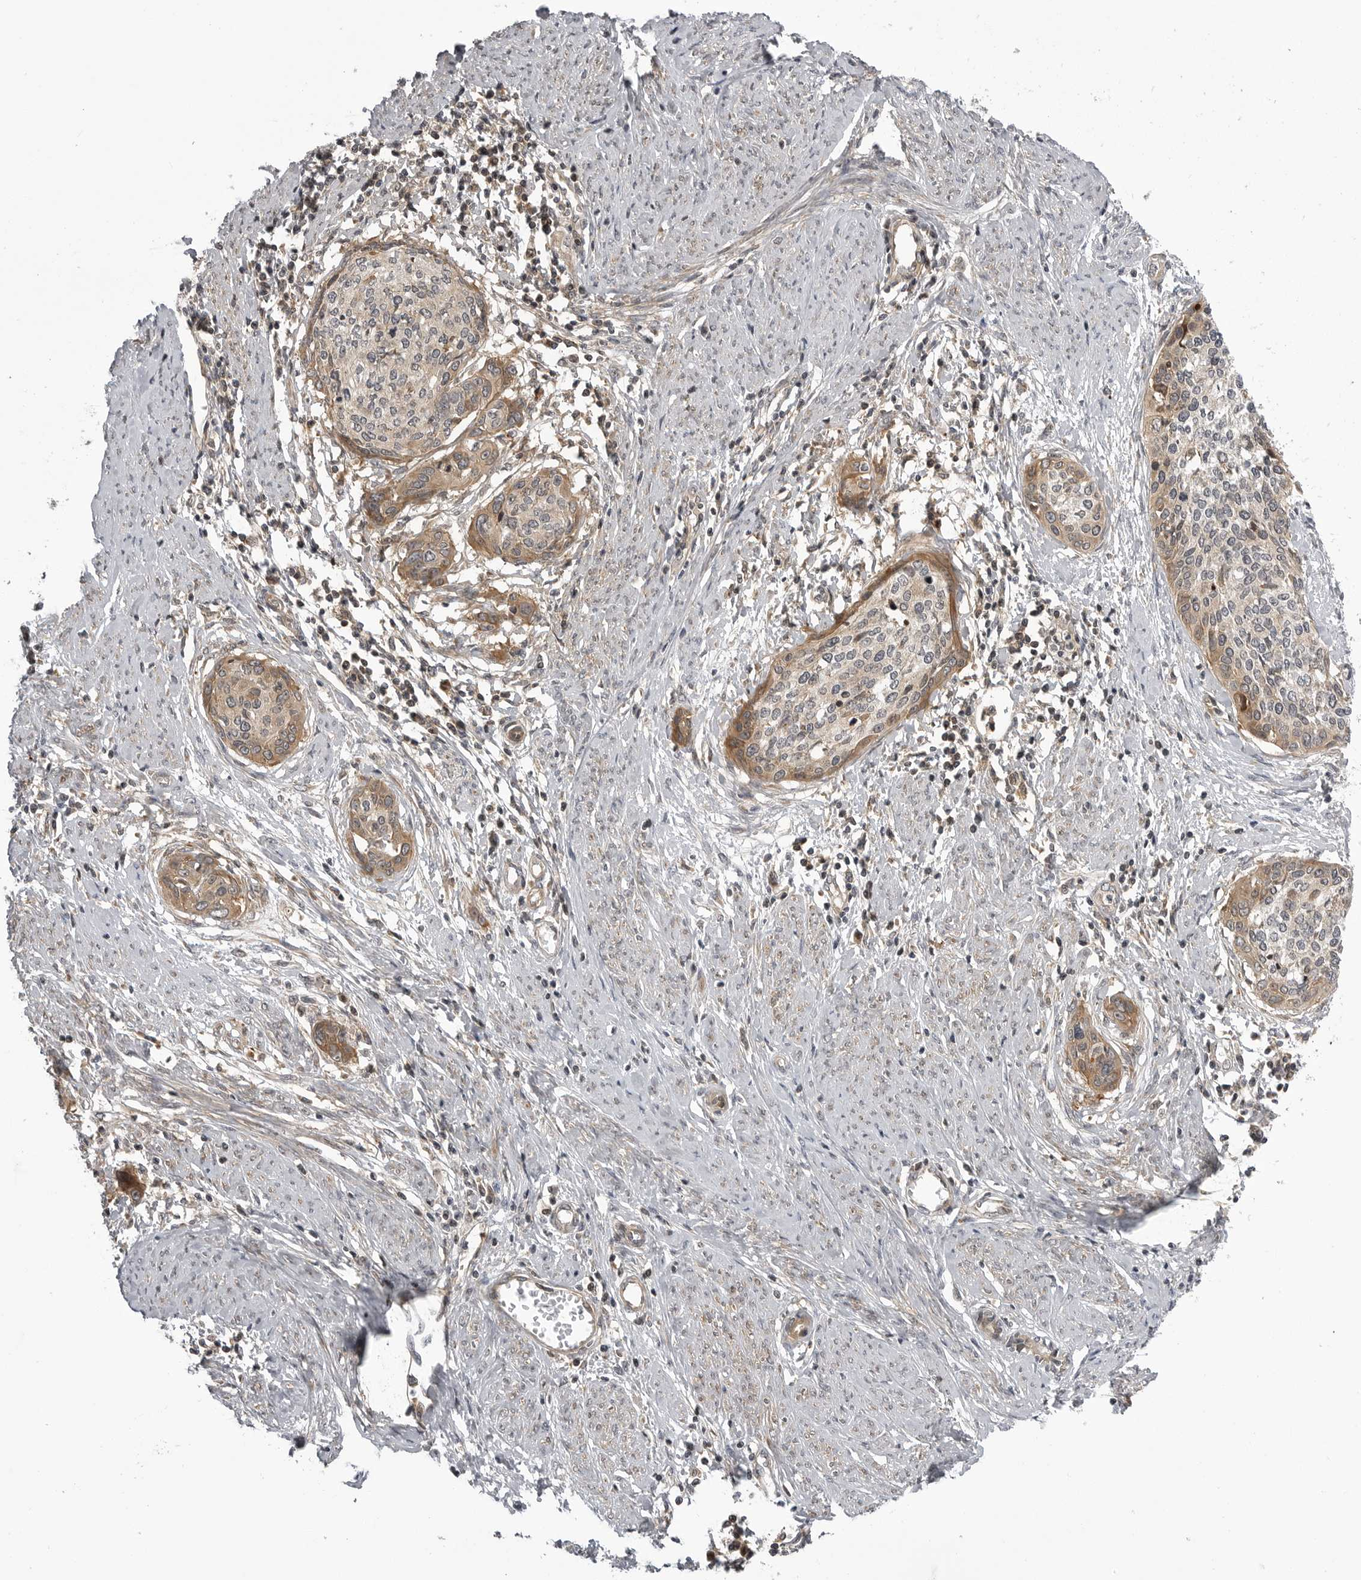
{"staining": {"intensity": "moderate", "quantity": "<25%", "location": "cytoplasmic/membranous"}, "tissue": "cervical cancer", "cell_type": "Tumor cells", "image_type": "cancer", "snomed": [{"axis": "morphology", "description": "Squamous cell carcinoma, NOS"}, {"axis": "topography", "description": "Cervix"}], "caption": "Cervical cancer (squamous cell carcinoma) was stained to show a protein in brown. There is low levels of moderate cytoplasmic/membranous expression in approximately <25% of tumor cells.", "gene": "LRRC45", "patient": {"sex": "female", "age": 37}}